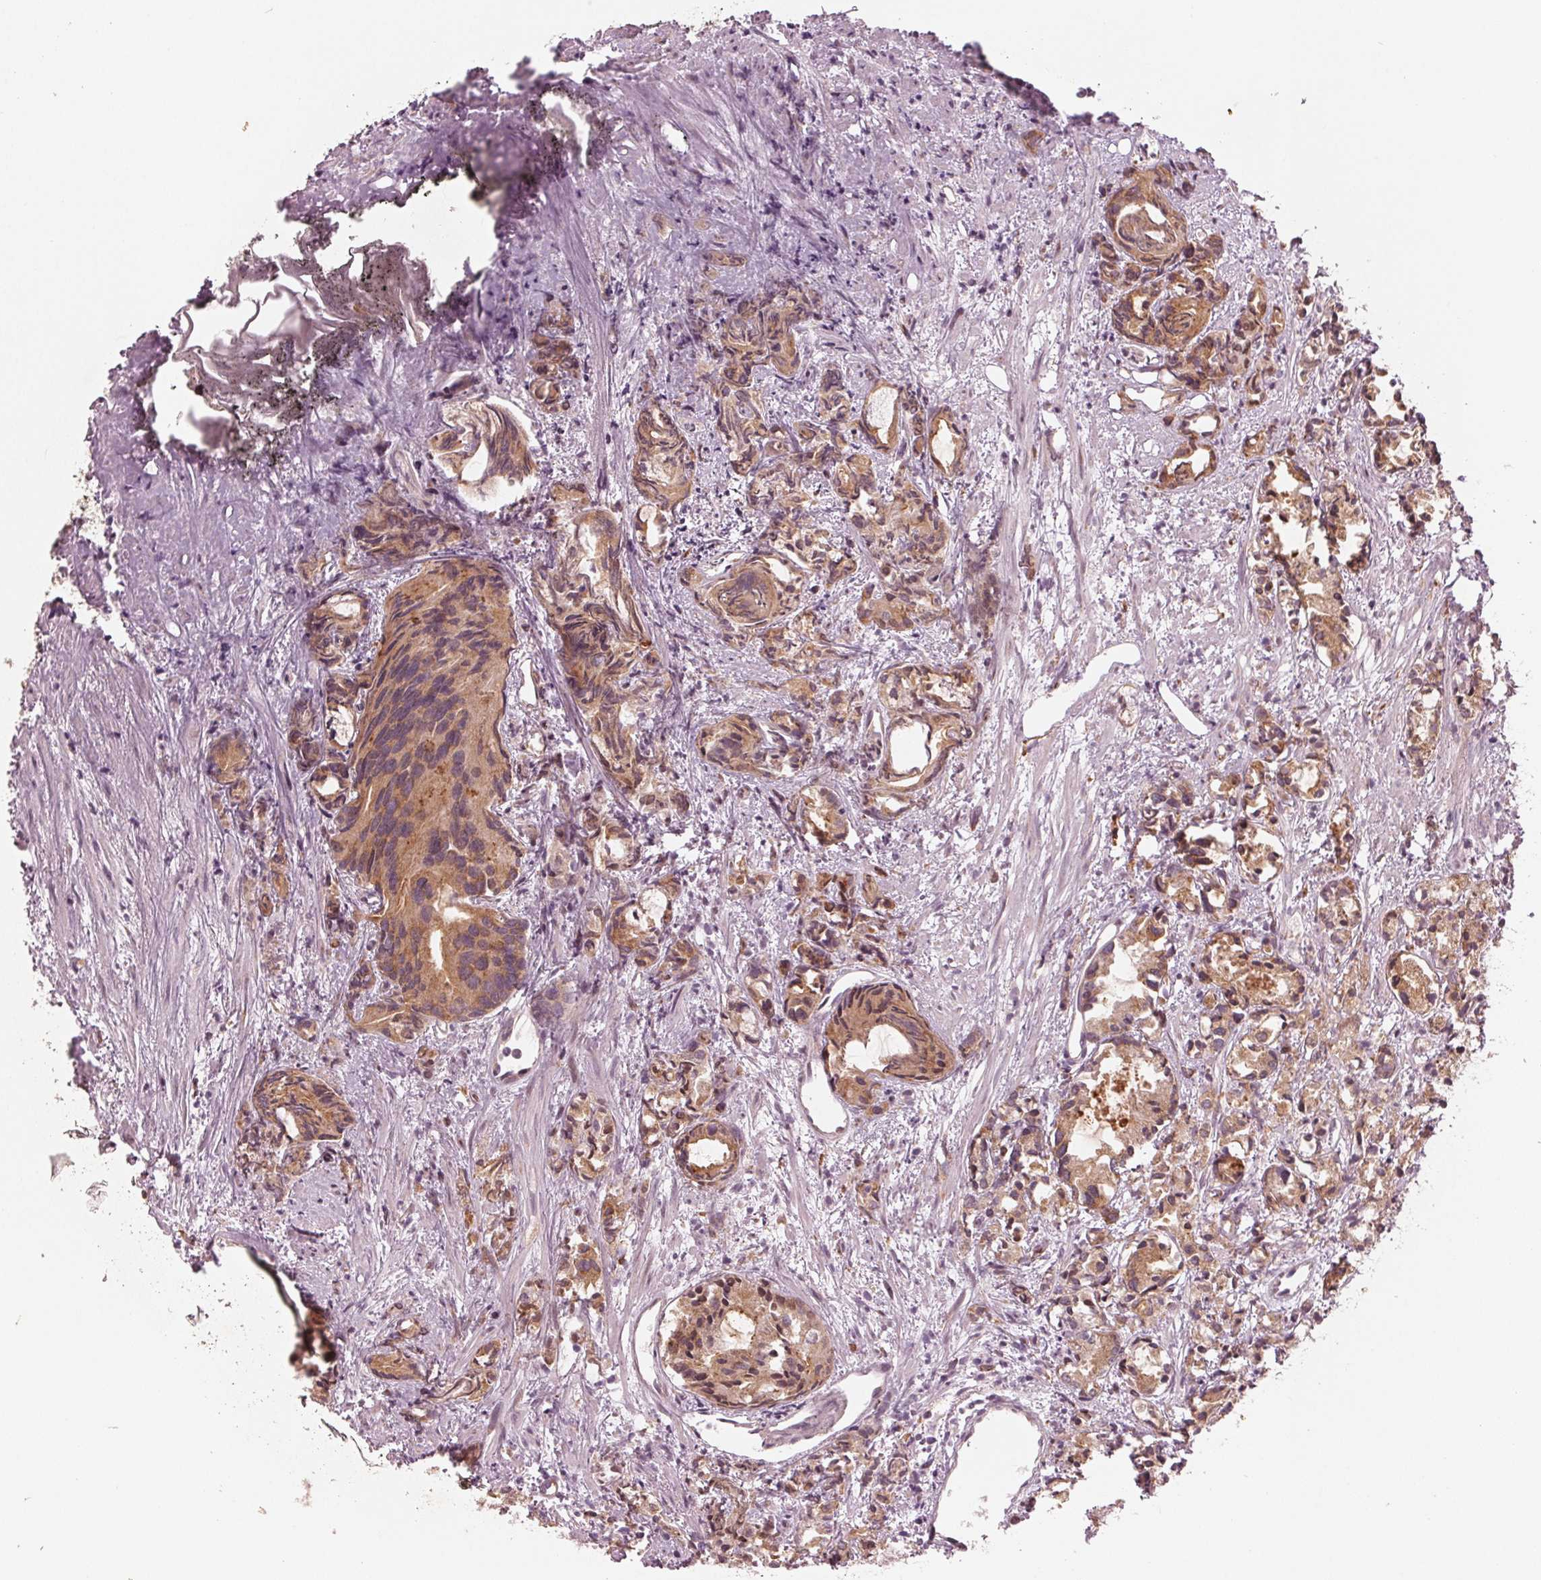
{"staining": {"intensity": "moderate", "quantity": ">75%", "location": "cytoplasmic/membranous"}, "tissue": "prostate cancer", "cell_type": "Tumor cells", "image_type": "cancer", "snomed": [{"axis": "morphology", "description": "Adenocarcinoma, High grade"}, {"axis": "topography", "description": "Prostate"}], "caption": "Immunohistochemical staining of high-grade adenocarcinoma (prostate) reveals moderate cytoplasmic/membranous protein positivity in approximately >75% of tumor cells.", "gene": "CMIP", "patient": {"sex": "male", "age": 79}}